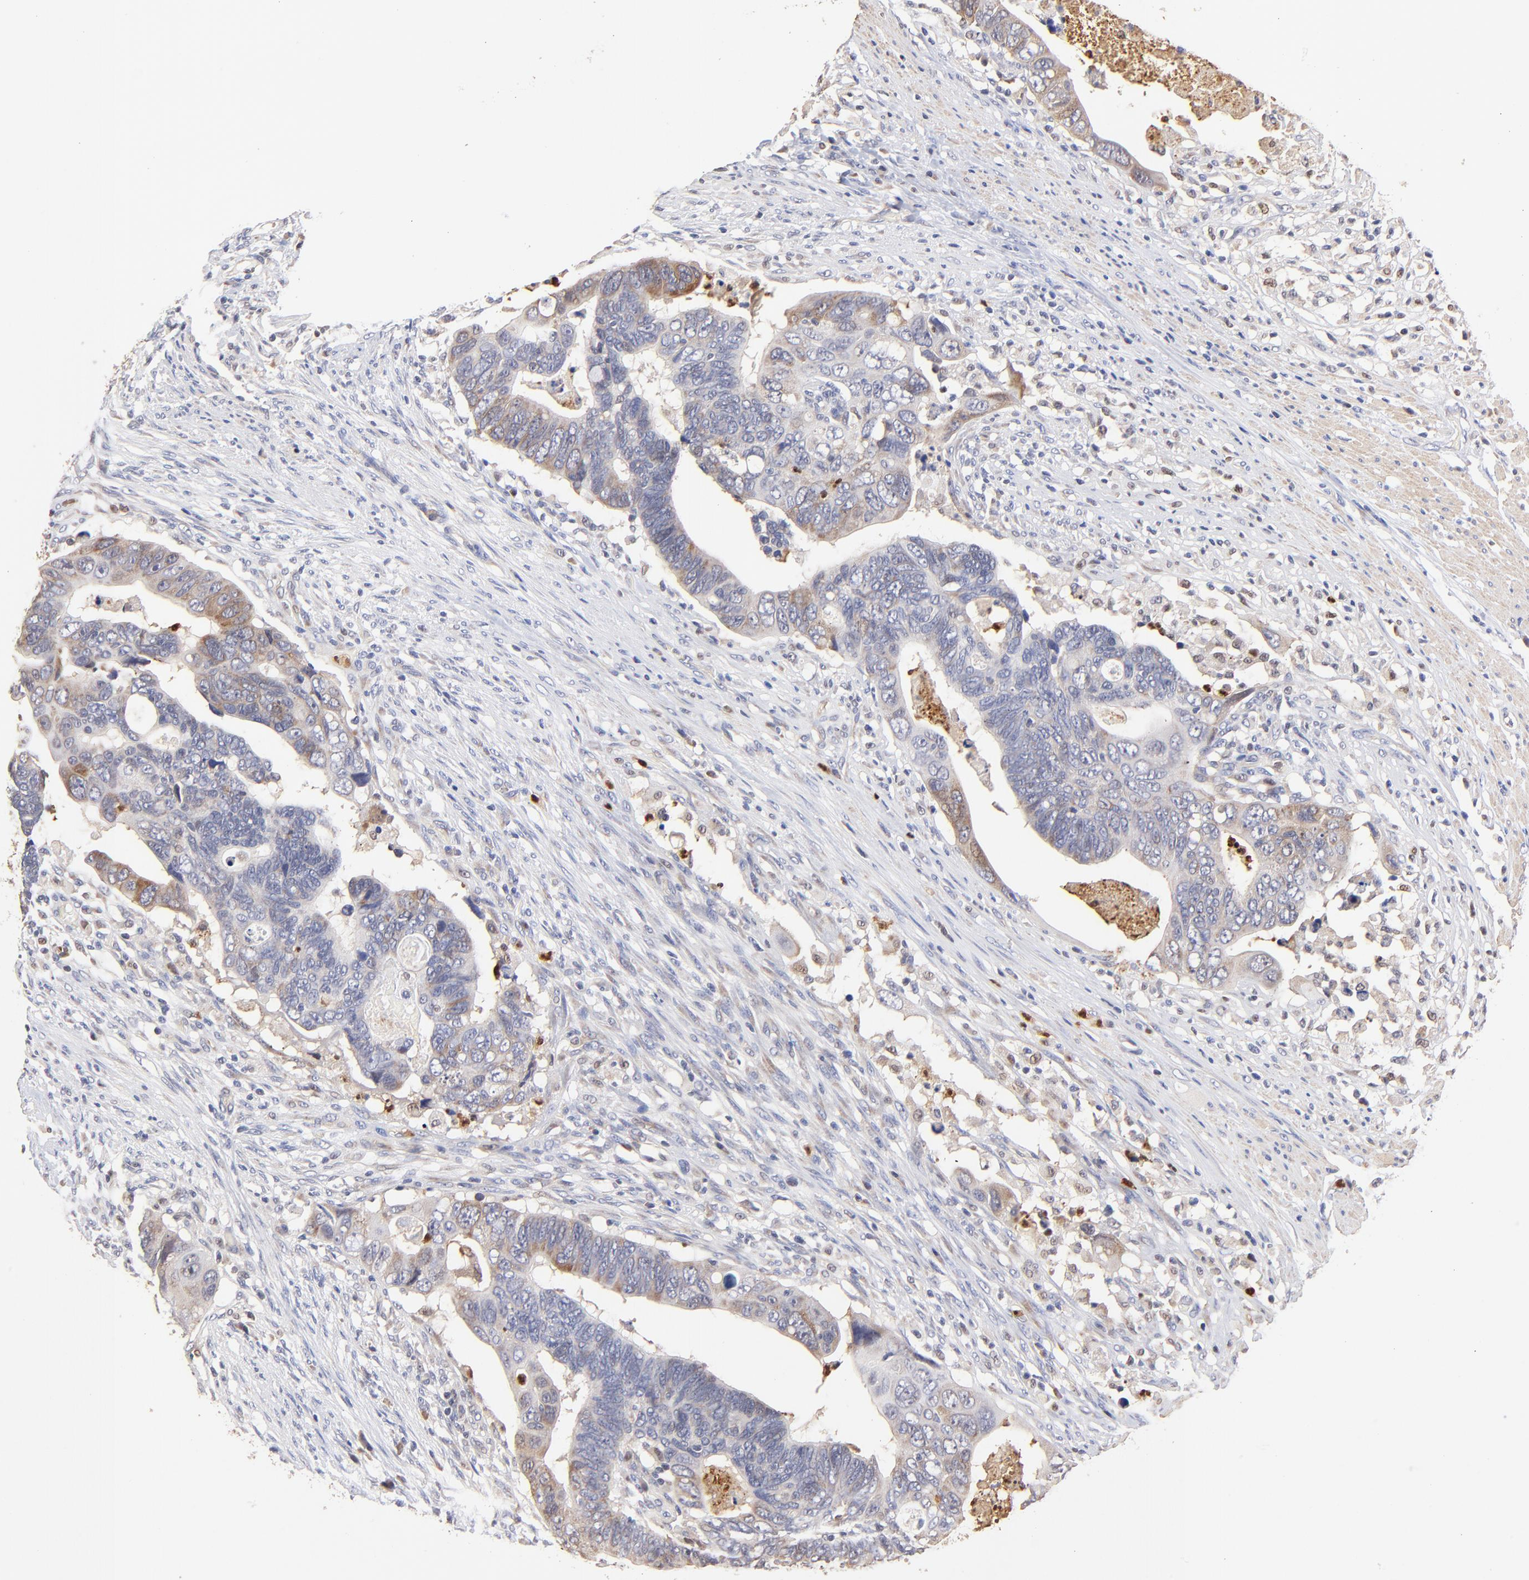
{"staining": {"intensity": "moderate", "quantity": "<25%", "location": "cytoplasmic/membranous"}, "tissue": "colorectal cancer", "cell_type": "Tumor cells", "image_type": "cancer", "snomed": [{"axis": "morphology", "description": "Adenocarcinoma, NOS"}, {"axis": "topography", "description": "Rectum"}], "caption": "Protein expression analysis of colorectal cancer (adenocarcinoma) demonstrates moderate cytoplasmic/membranous expression in about <25% of tumor cells.", "gene": "BBOF1", "patient": {"sex": "male", "age": 53}}